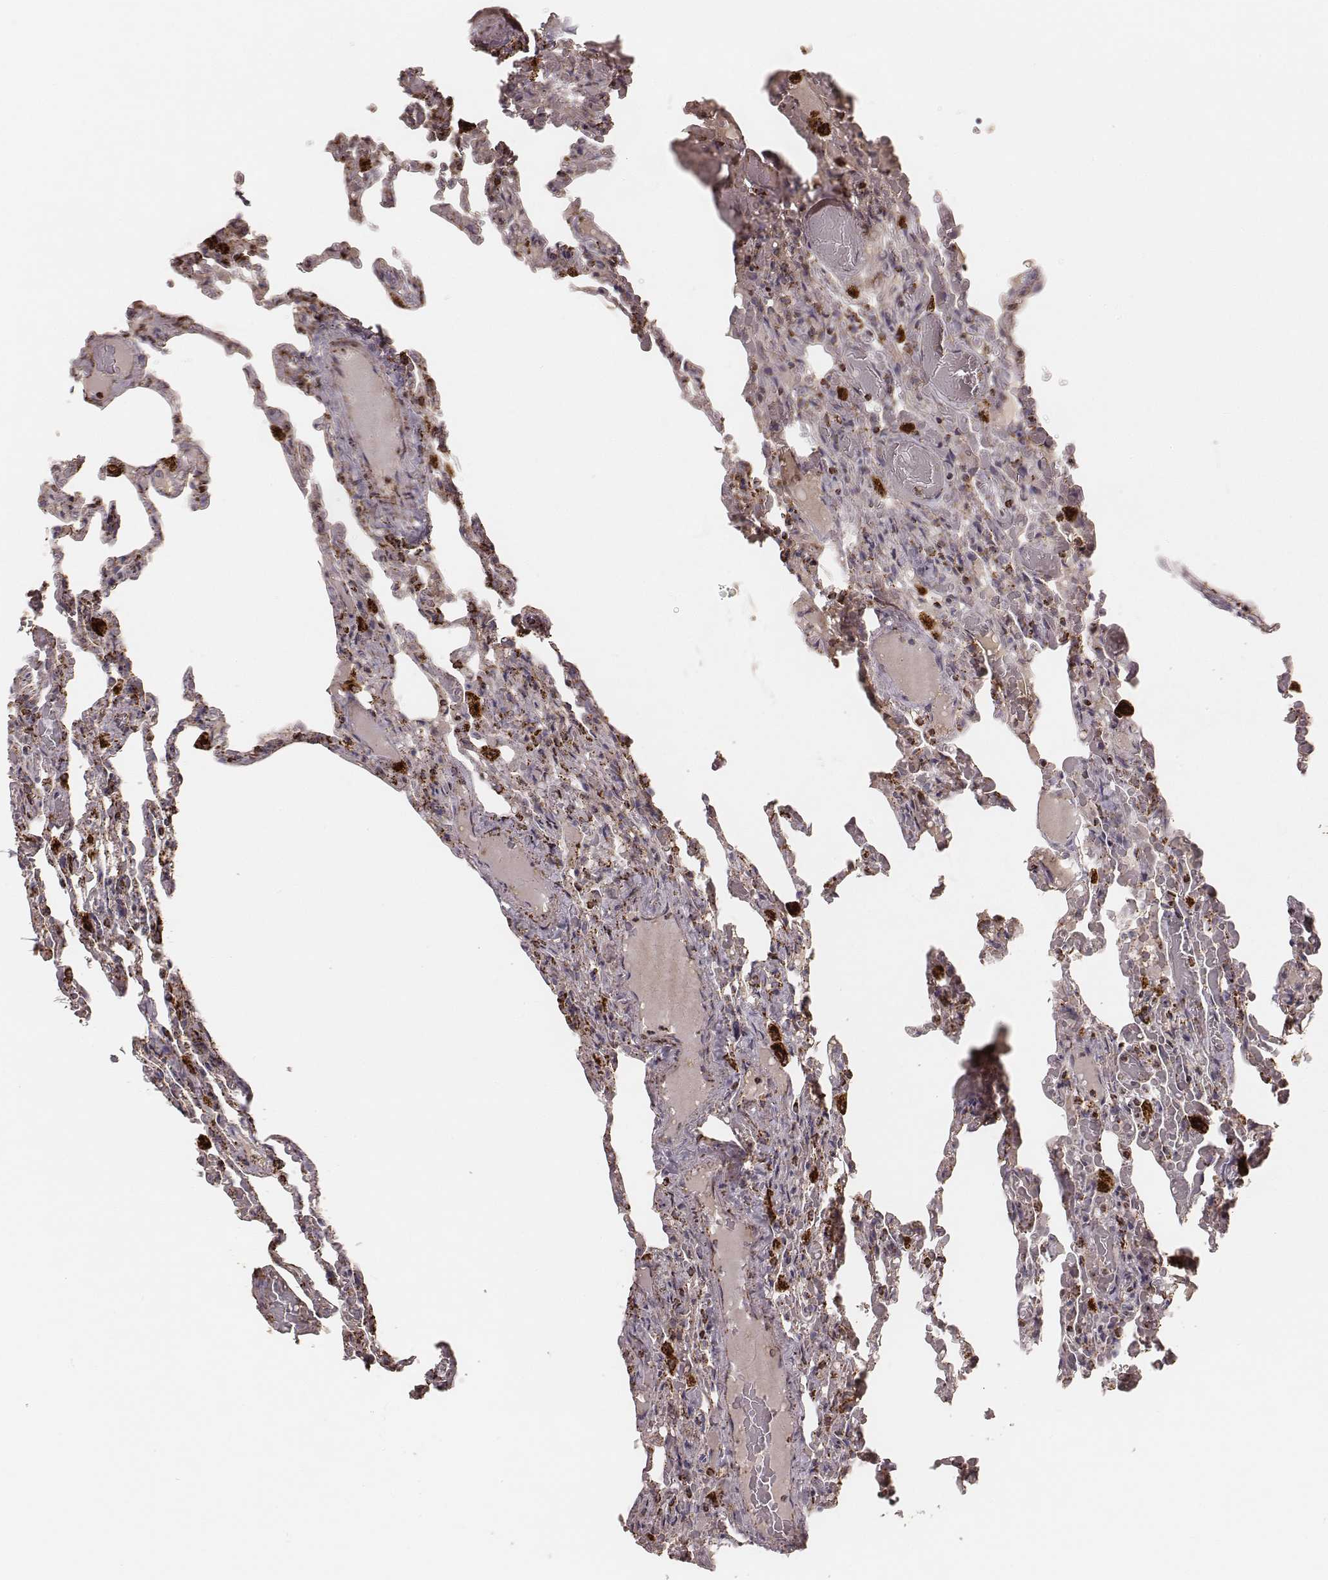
{"staining": {"intensity": "moderate", "quantity": ">75%", "location": "cytoplasmic/membranous"}, "tissue": "lung", "cell_type": "Alveolar cells", "image_type": "normal", "snomed": [{"axis": "morphology", "description": "Normal tissue, NOS"}, {"axis": "topography", "description": "Lung"}], "caption": "Immunohistochemistry (IHC) image of normal lung: lung stained using immunohistochemistry (IHC) displays medium levels of moderate protein expression localized specifically in the cytoplasmic/membranous of alveolar cells, appearing as a cytoplasmic/membranous brown color.", "gene": "CS", "patient": {"sex": "female", "age": 43}}